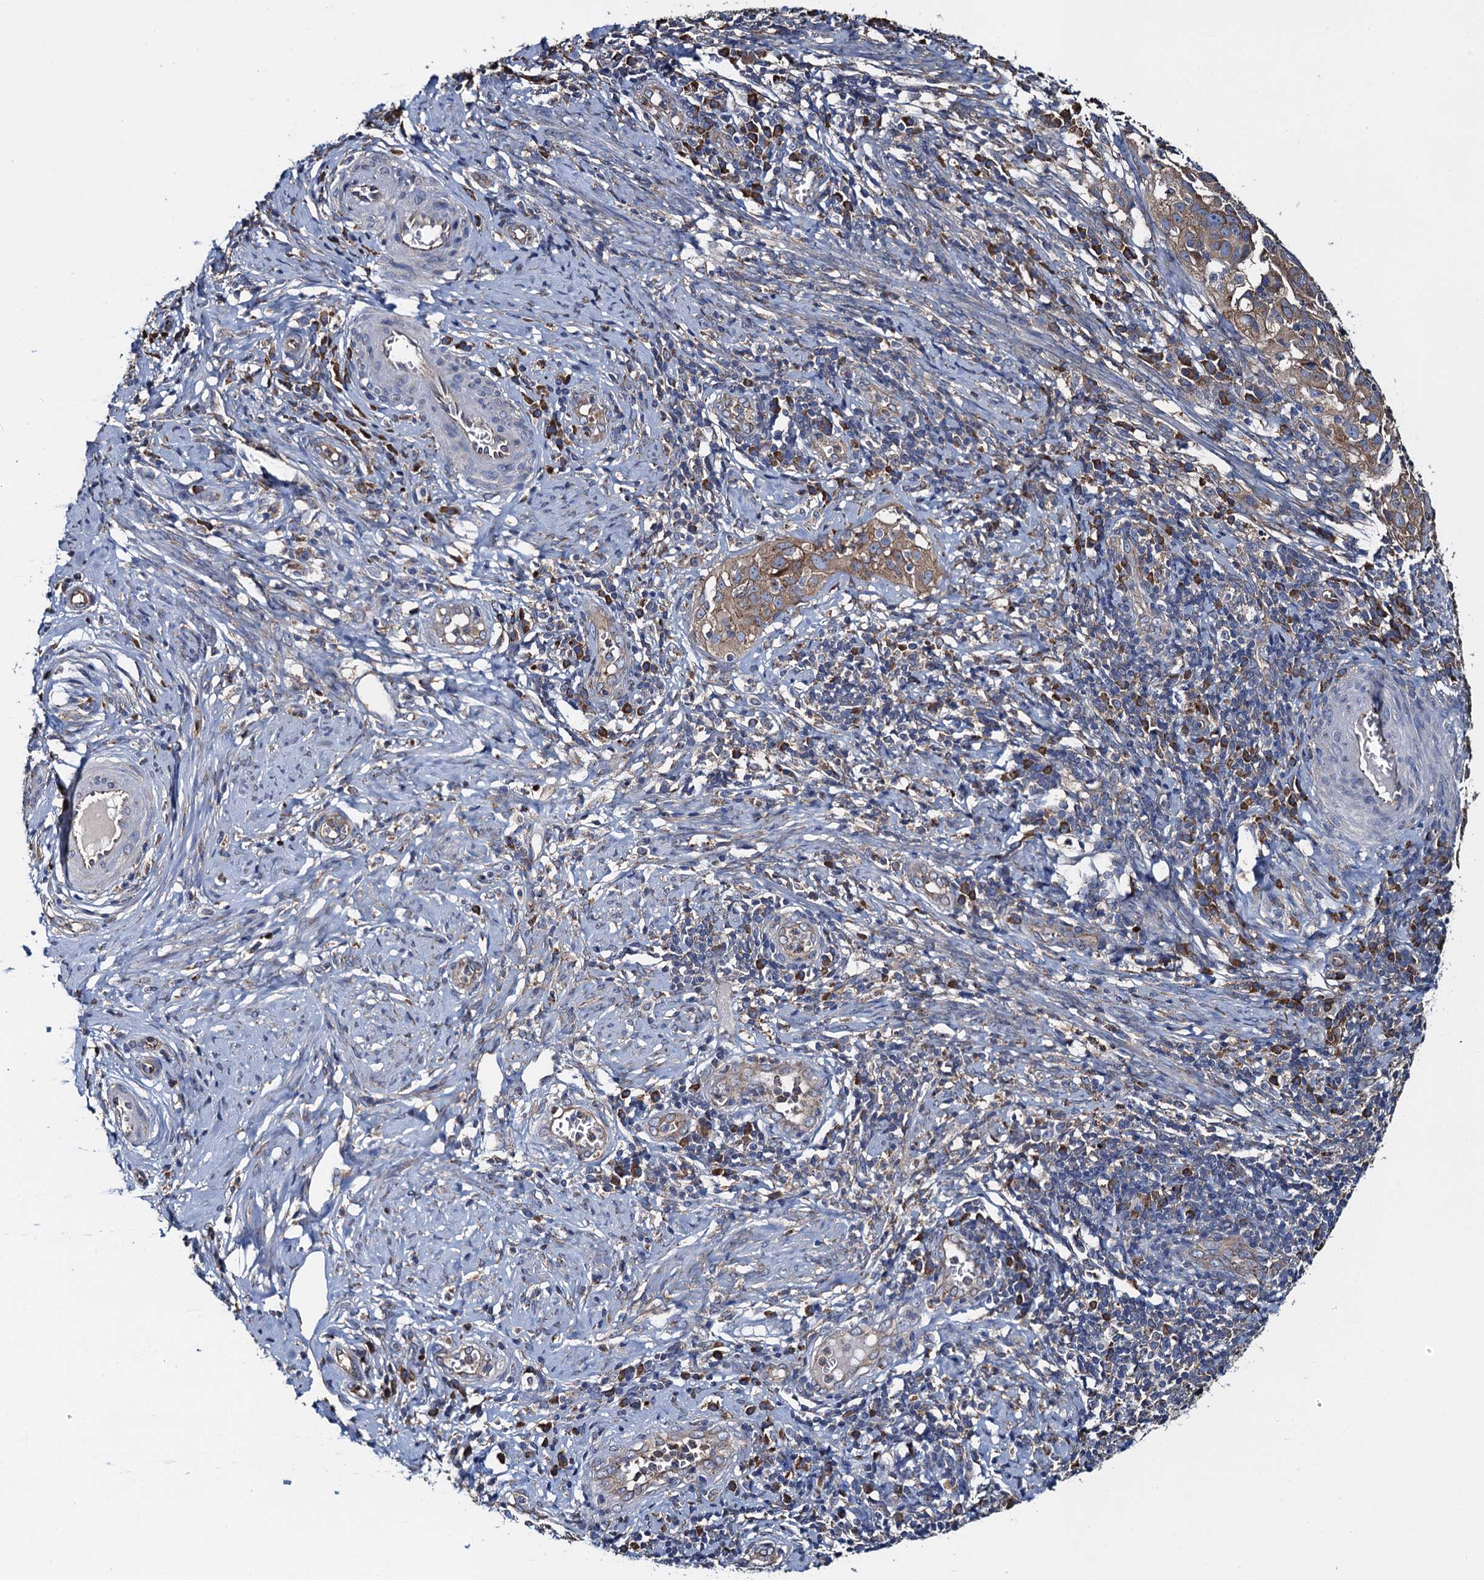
{"staining": {"intensity": "moderate", "quantity": "25%-75%", "location": "cytoplasmic/membranous"}, "tissue": "cervical cancer", "cell_type": "Tumor cells", "image_type": "cancer", "snomed": [{"axis": "morphology", "description": "Normal tissue, NOS"}, {"axis": "morphology", "description": "Squamous cell carcinoma, NOS"}, {"axis": "topography", "description": "Cervix"}], "caption": "Protein staining shows moderate cytoplasmic/membranous staining in approximately 25%-75% of tumor cells in cervical cancer. (Brightfield microscopy of DAB IHC at high magnification).", "gene": "ADCY9", "patient": {"sex": "female", "age": 31}}